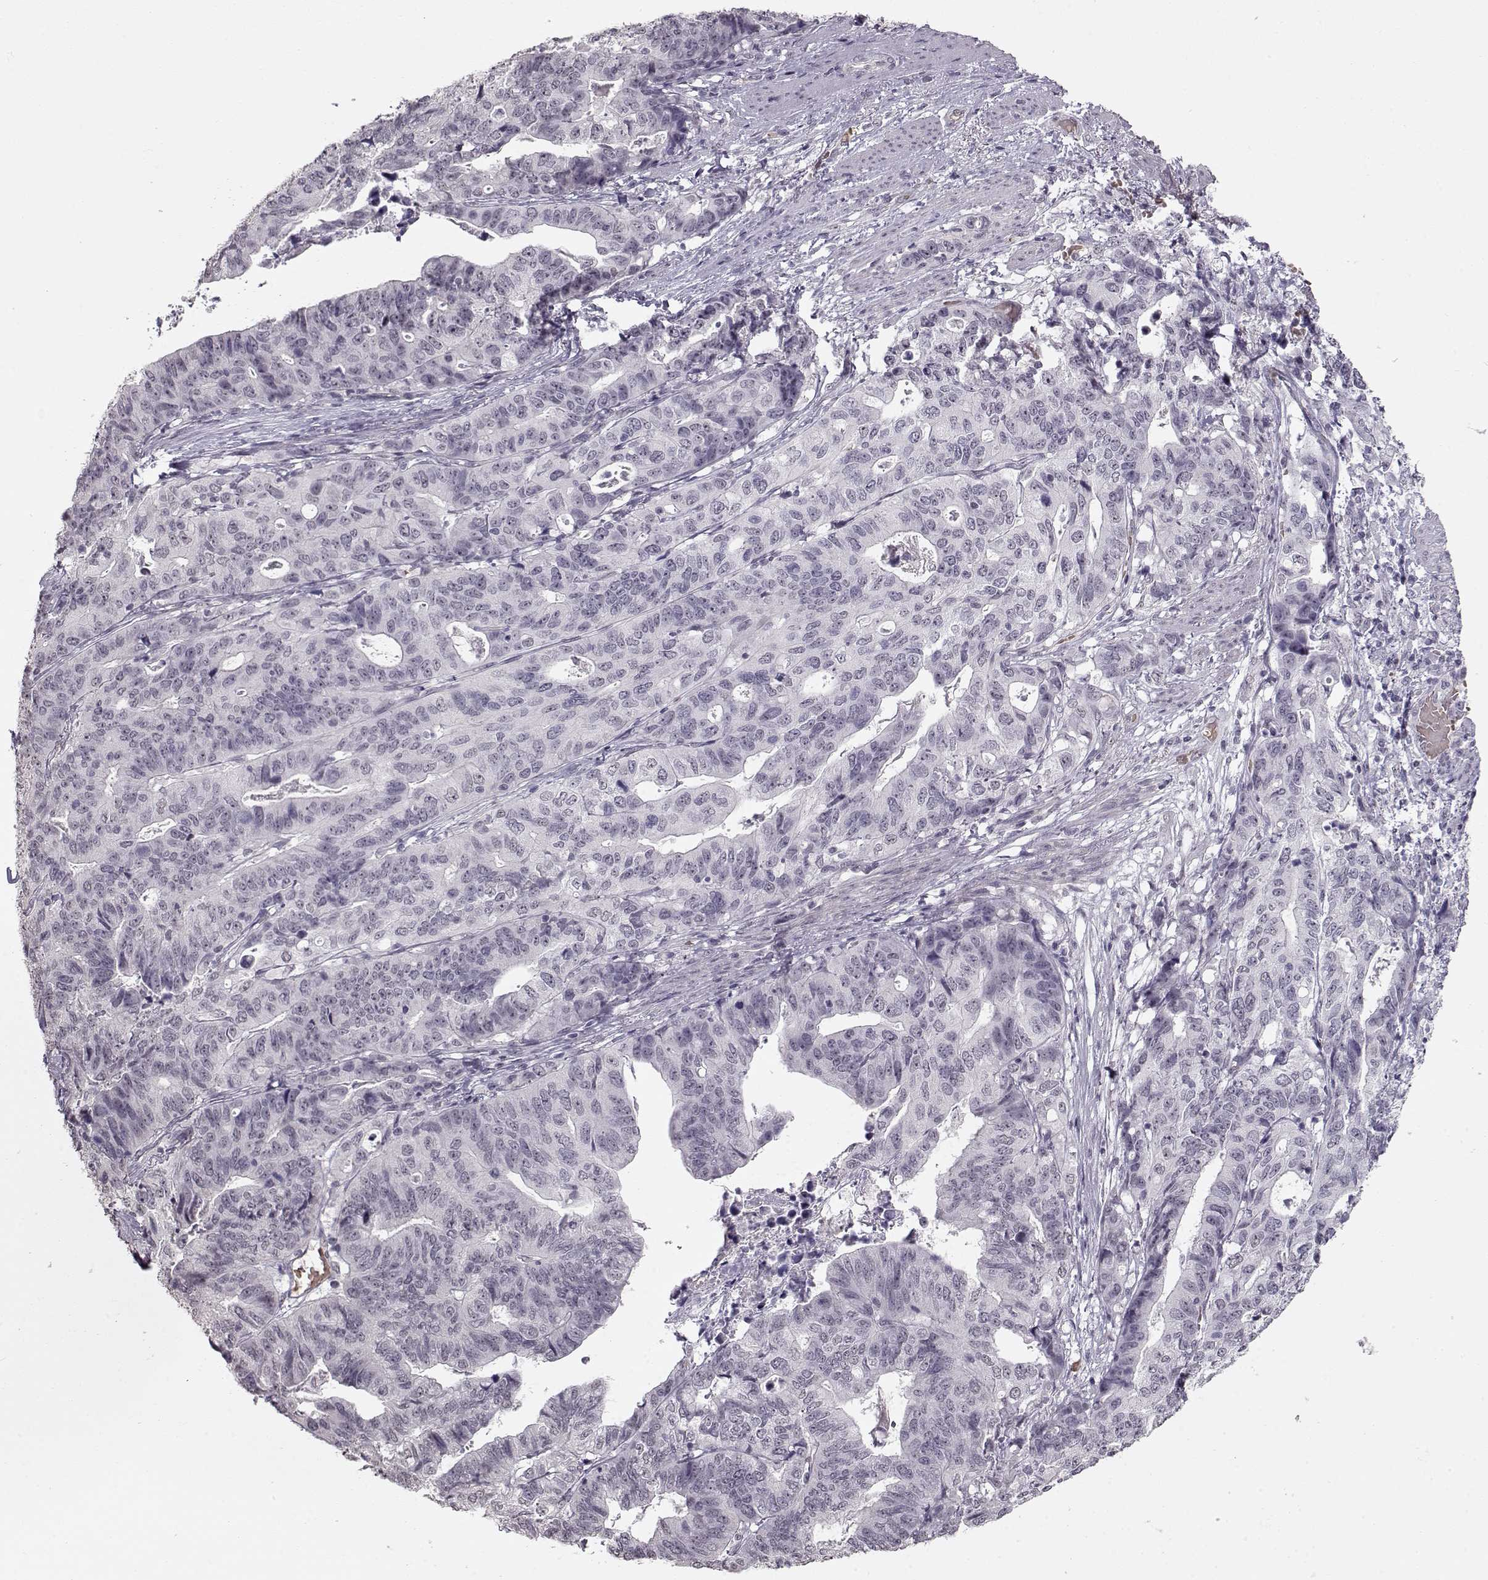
{"staining": {"intensity": "negative", "quantity": "none", "location": "none"}, "tissue": "stomach cancer", "cell_type": "Tumor cells", "image_type": "cancer", "snomed": [{"axis": "morphology", "description": "Adenocarcinoma, NOS"}, {"axis": "topography", "description": "Stomach, upper"}], "caption": "Protein analysis of stomach adenocarcinoma shows no significant staining in tumor cells. The staining was performed using DAB to visualize the protein expression in brown, while the nuclei were stained in blue with hematoxylin (Magnification: 20x).", "gene": "PCP4", "patient": {"sex": "female", "age": 67}}